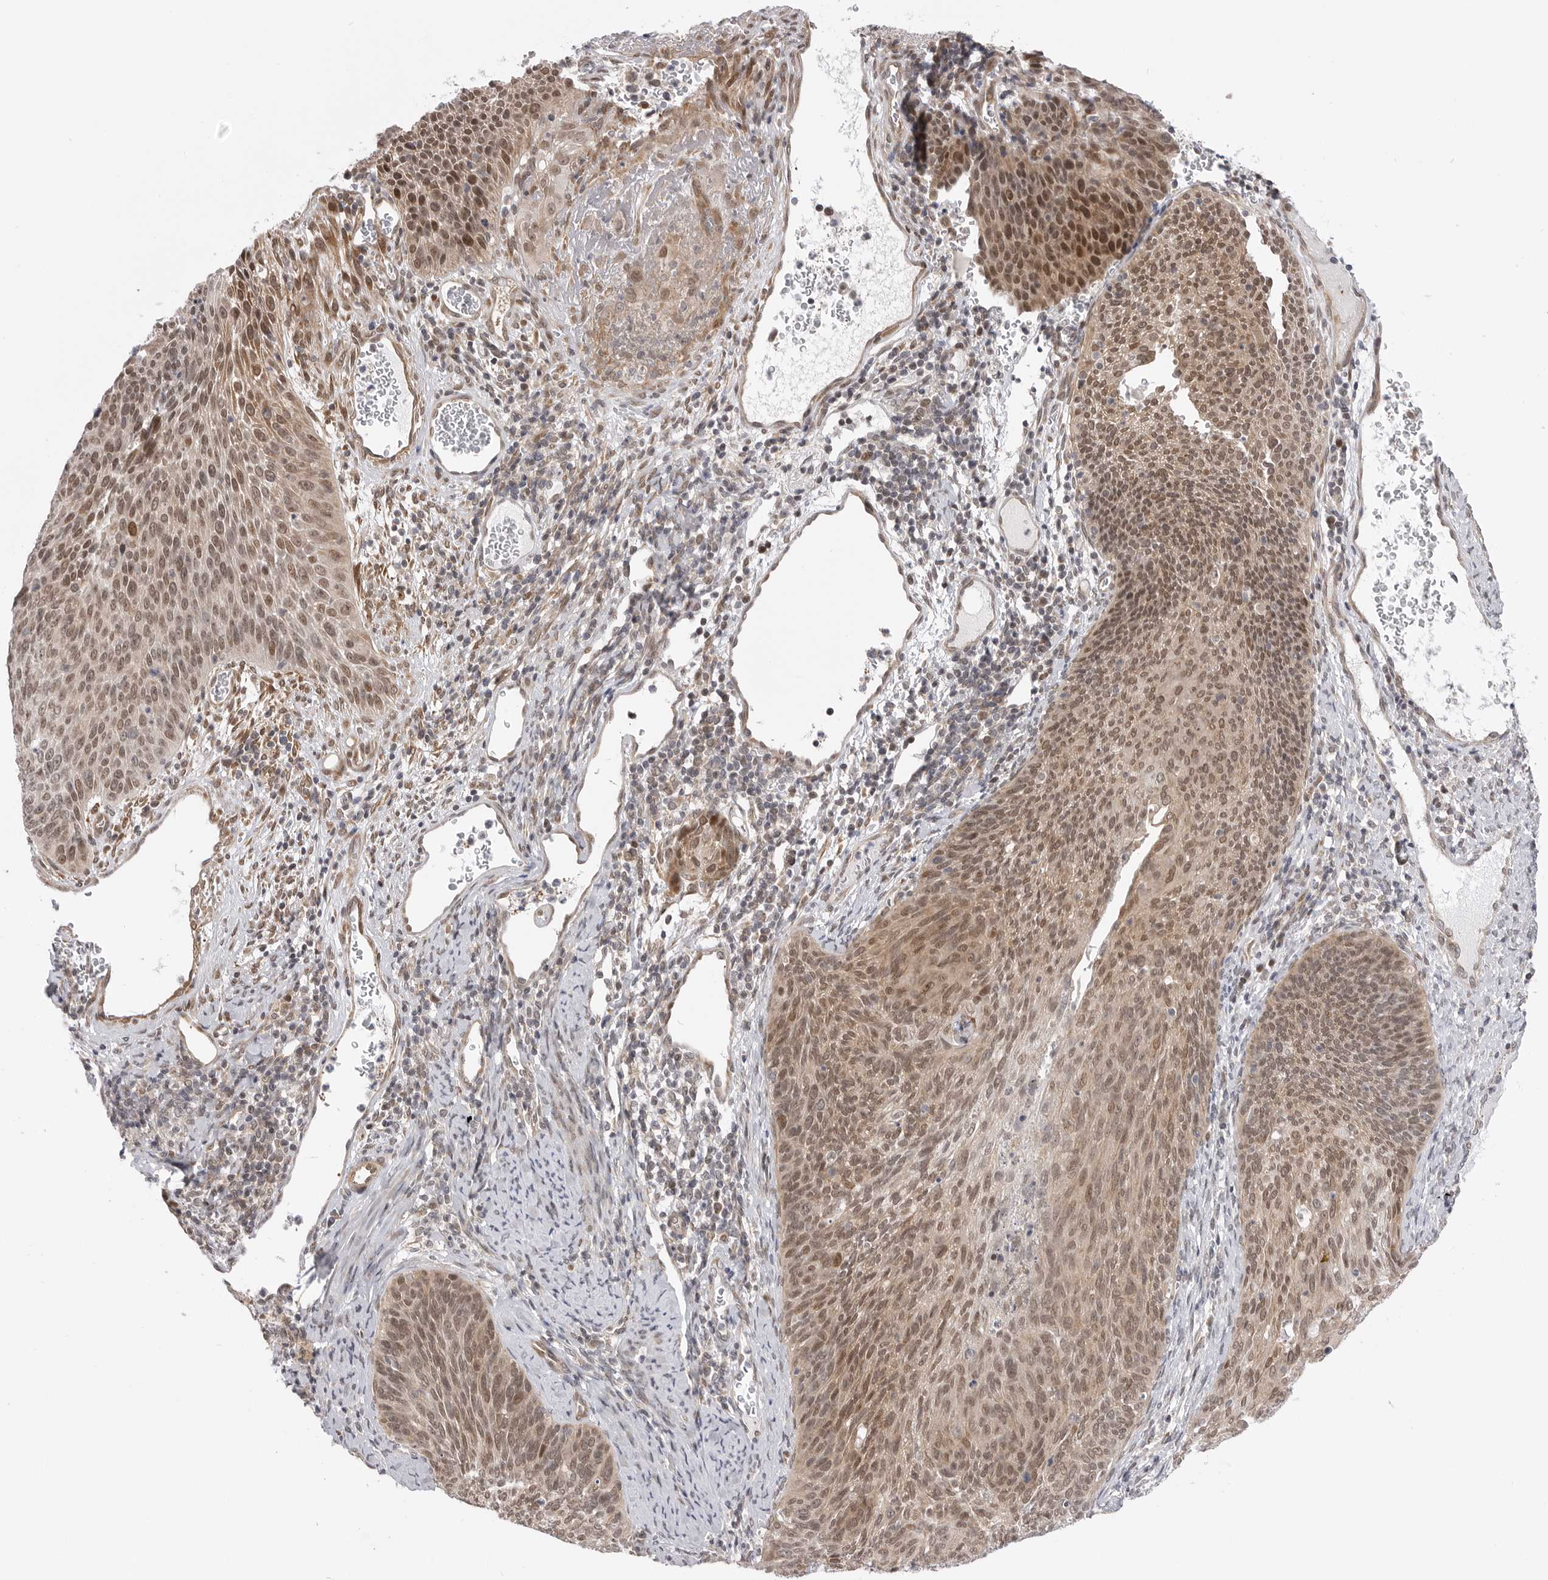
{"staining": {"intensity": "moderate", "quantity": ">75%", "location": "cytoplasmic/membranous,nuclear"}, "tissue": "cervical cancer", "cell_type": "Tumor cells", "image_type": "cancer", "snomed": [{"axis": "morphology", "description": "Squamous cell carcinoma, NOS"}, {"axis": "topography", "description": "Cervix"}], "caption": "Protein staining shows moderate cytoplasmic/membranous and nuclear staining in about >75% of tumor cells in cervical squamous cell carcinoma.", "gene": "GGT6", "patient": {"sex": "female", "age": 55}}